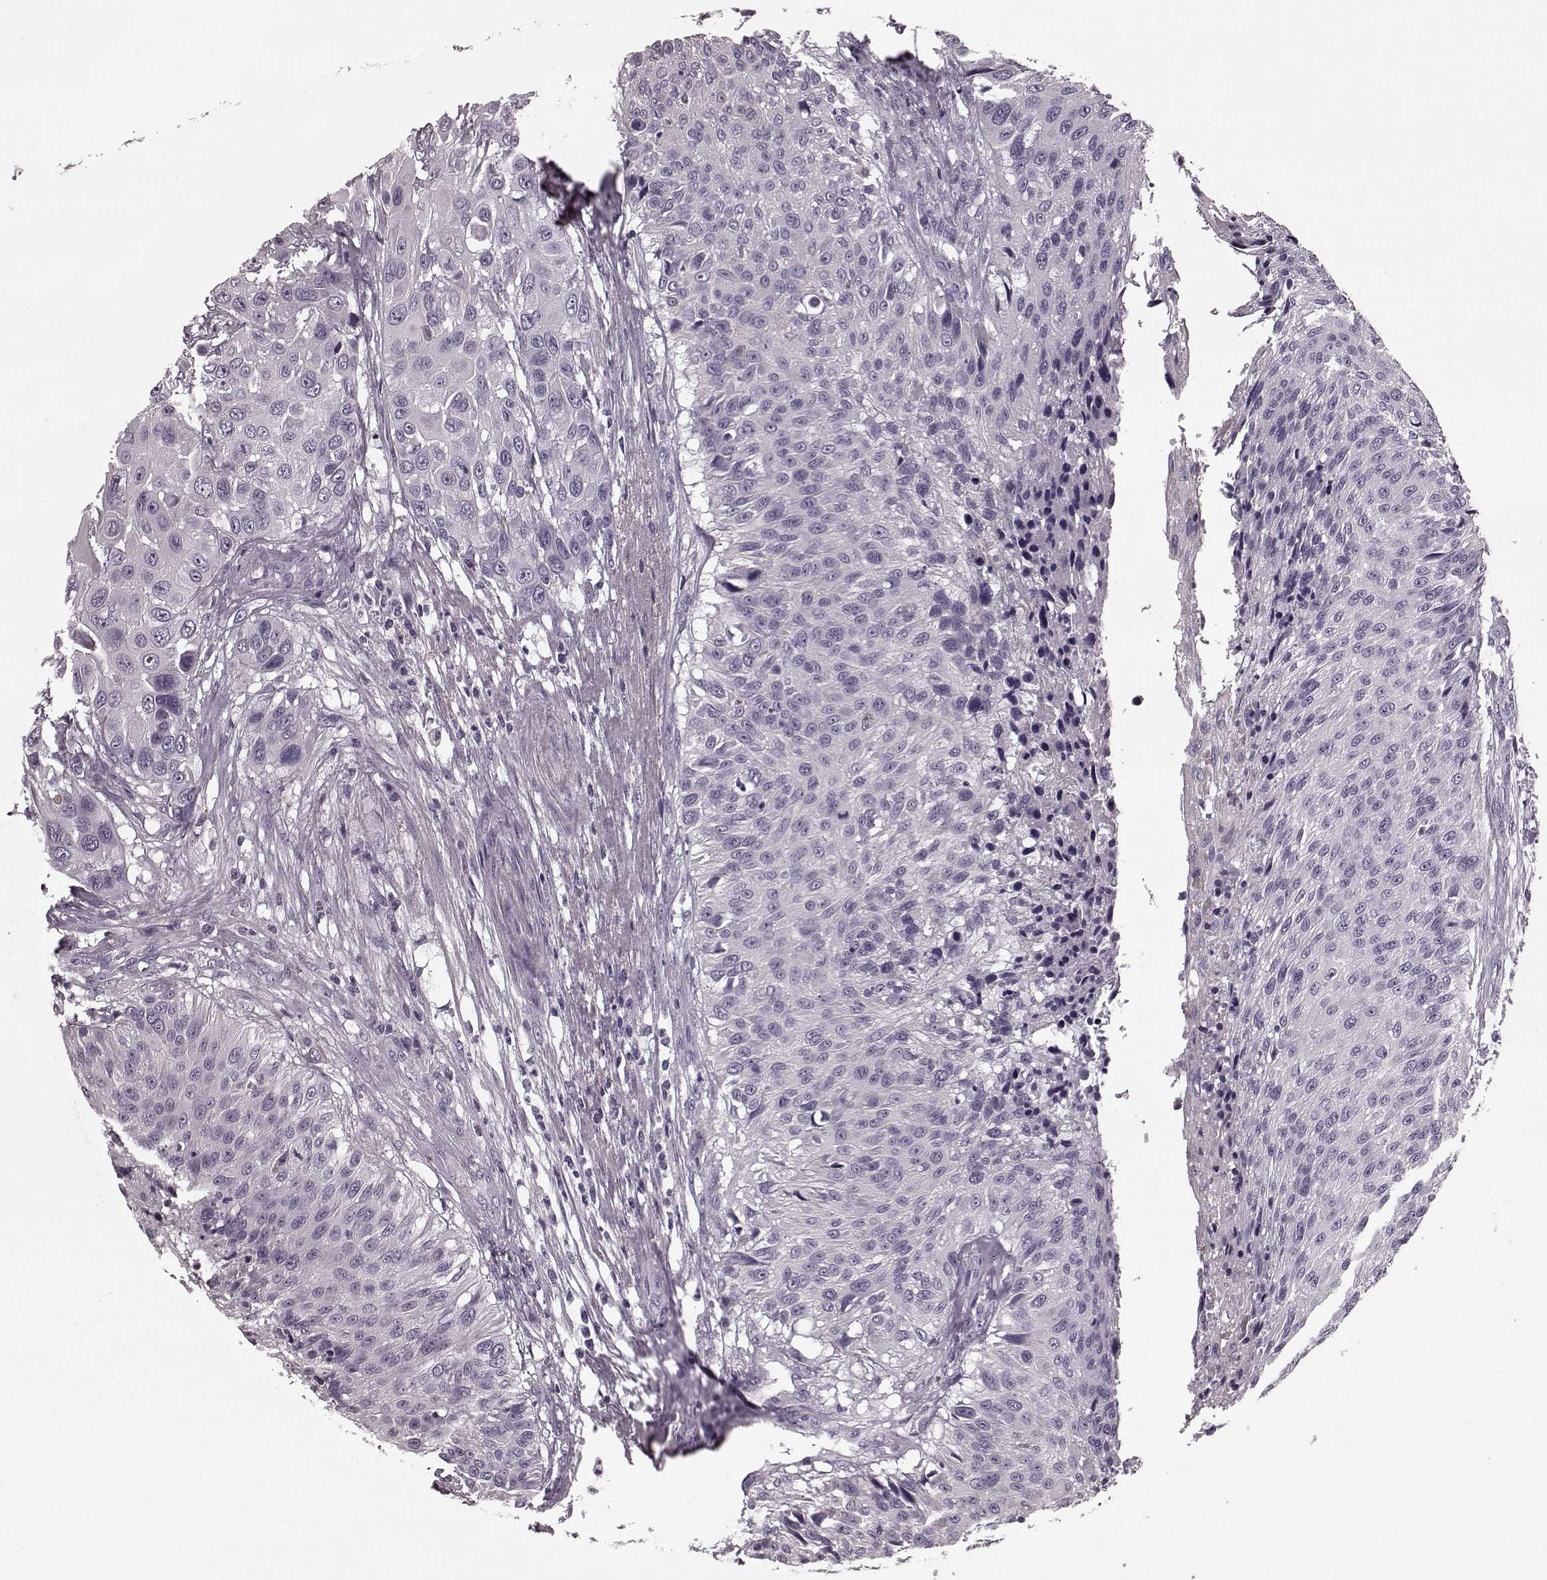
{"staining": {"intensity": "negative", "quantity": "none", "location": "none"}, "tissue": "urothelial cancer", "cell_type": "Tumor cells", "image_type": "cancer", "snomed": [{"axis": "morphology", "description": "Urothelial carcinoma, NOS"}, {"axis": "topography", "description": "Urinary bladder"}], "caption": "High magnification brightfield microscopy of transitional cell carcinoma stained with DAB (brown) and counterstained with hematoxylin (blue): tumor cells show no significant positivity. Brightfield microscopy of immunohistochemistry stained with DAB (brown) and hematoxylin (blue), captured at high magnification.", "gene": "CST7", "patient": {"sex": "male", "age": 55}}